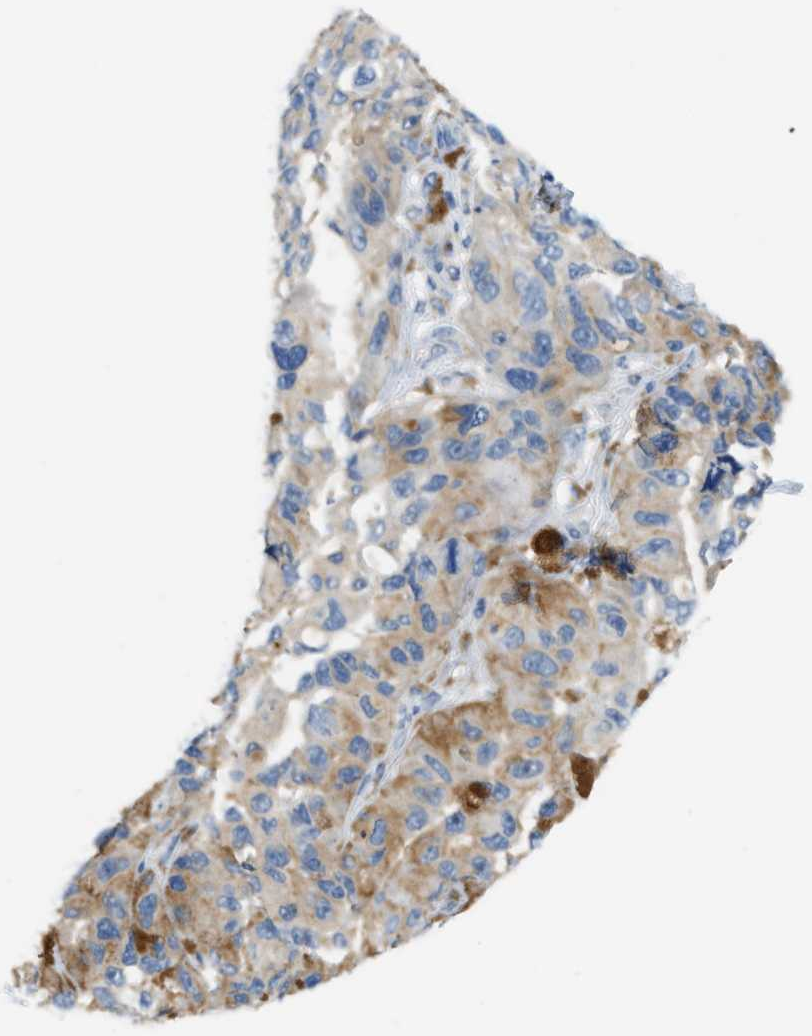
{"staining": {"intensity": "moderate", "quantity": "25%-75%", "location": "cytoplasmic/membranous"}, "tissue": "melanoma", "cell_type": "Tumor cells", "image_type": "cancer", "snomed": [{"axis": "morphology", "description": "Malignant melanoma, NOS"}, {"axis": "topography", "description": "Skin"}], "caption": "The image shows immunohistochemical staining of malignant melanoma. There is moderate cytoplasmic/membranous positivity is seen in approximately 25%-75% of tumor cells. (Stains: DAB (3,3'-diaminobenzidine) in brown, nuclei in blue, Microscopy: brightfield microscopy at high magnification).", "gene": "PHRF1", "patient": {"sex": "female", "age": 73}}